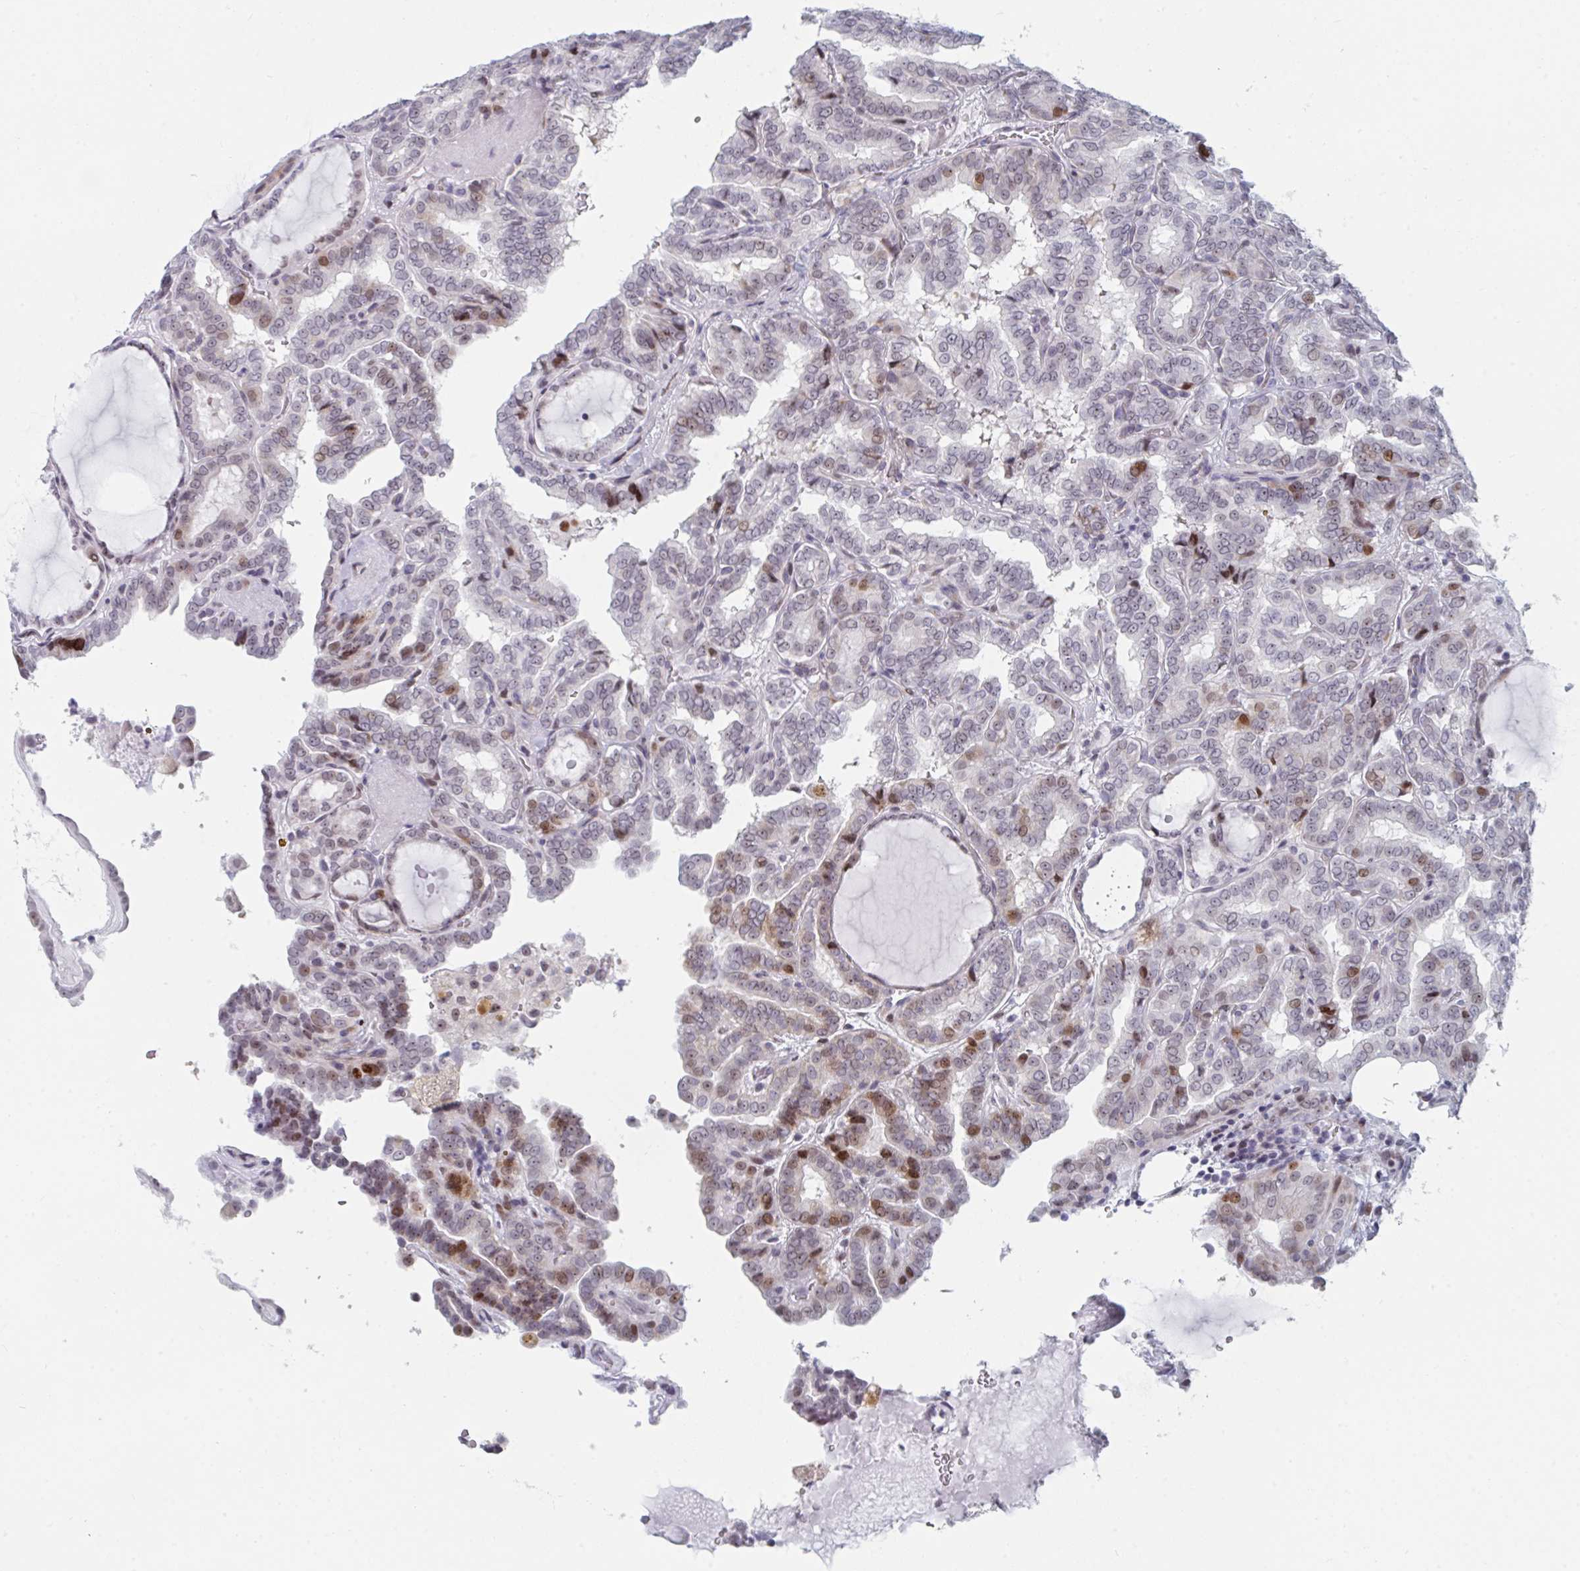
{"staining": {"intensity": "strong", "quantity": "25%-75%", "location": "cytoplasmic/membranous,nuclear"}, "tissue": "thyroid cancer", "cell_type": "Tumor cells", "image_type": "cancer", "snomed": [{"axis": "morphology", "description": "Papillary adenocarcinoma, NOS"}, {"axis": "topography", "description": "Thyroid gland"}], "caption": "About 25%-75% of tumor cells in papillary adenocarcinoma (thyroid) exhibit strong cytoplasmic/membranous and nuclear protein expression as visualized by brown immunohistochemical staining.", "gene": "NR1H2", "patient": {"sex": "female", "age": 46}}